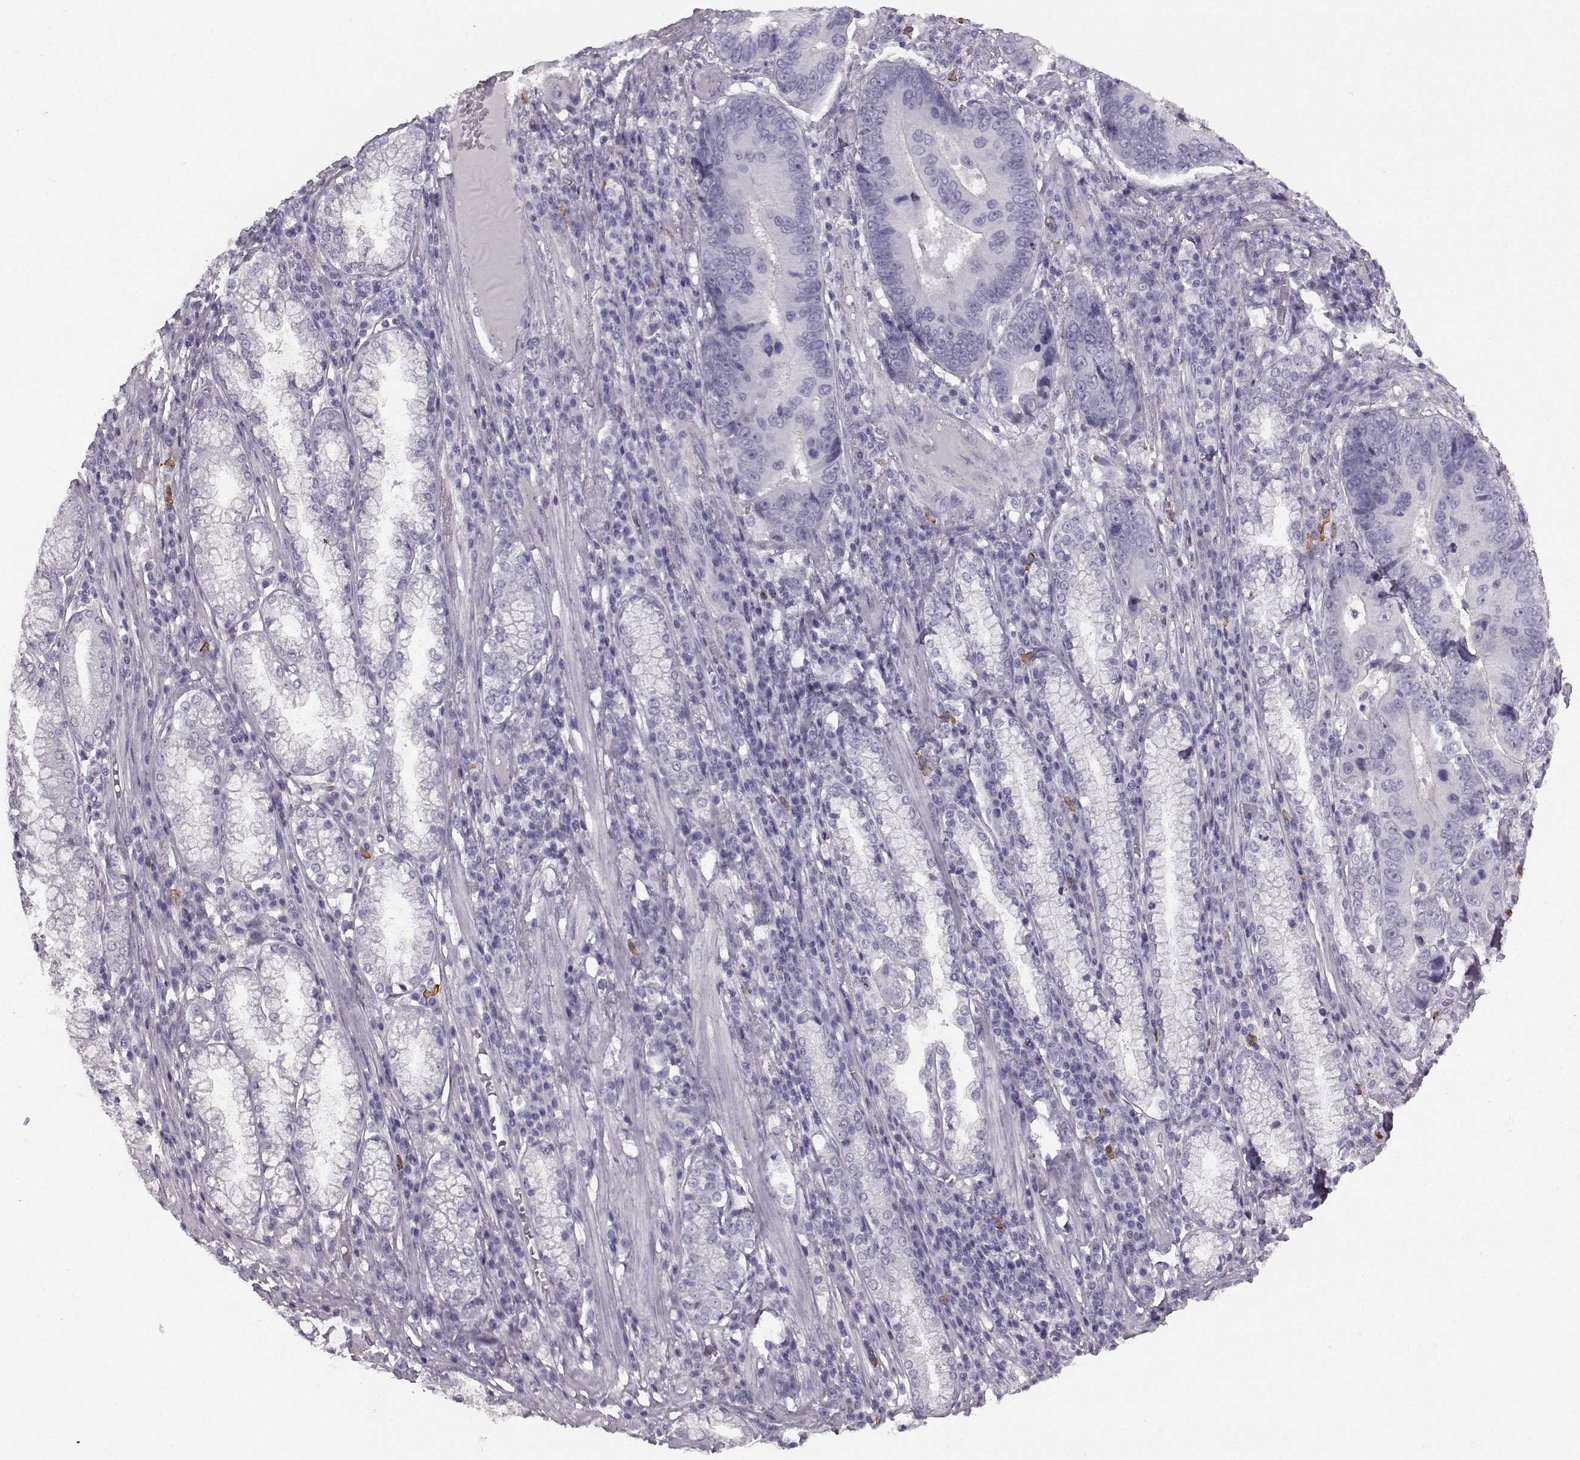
{"staining": {"intensity": "negative", "quantity": "none", "location": "none"}, "tissue": "stomach cancer", "cell_type": "Tumor cells", "image_type": "cancer", "snomed": [{"axis": "morphology", "description": "Adenocarcinoma, NOS"}, {"axis": "topography", "description": "Stomach"}], "caption": "Adenocarcinoma (stomach) was stained to show a protein in brown. There is no significant staining in tumor cells.", "gene": "PRPH2", "patient": {"sex": "male", "age": 84}}